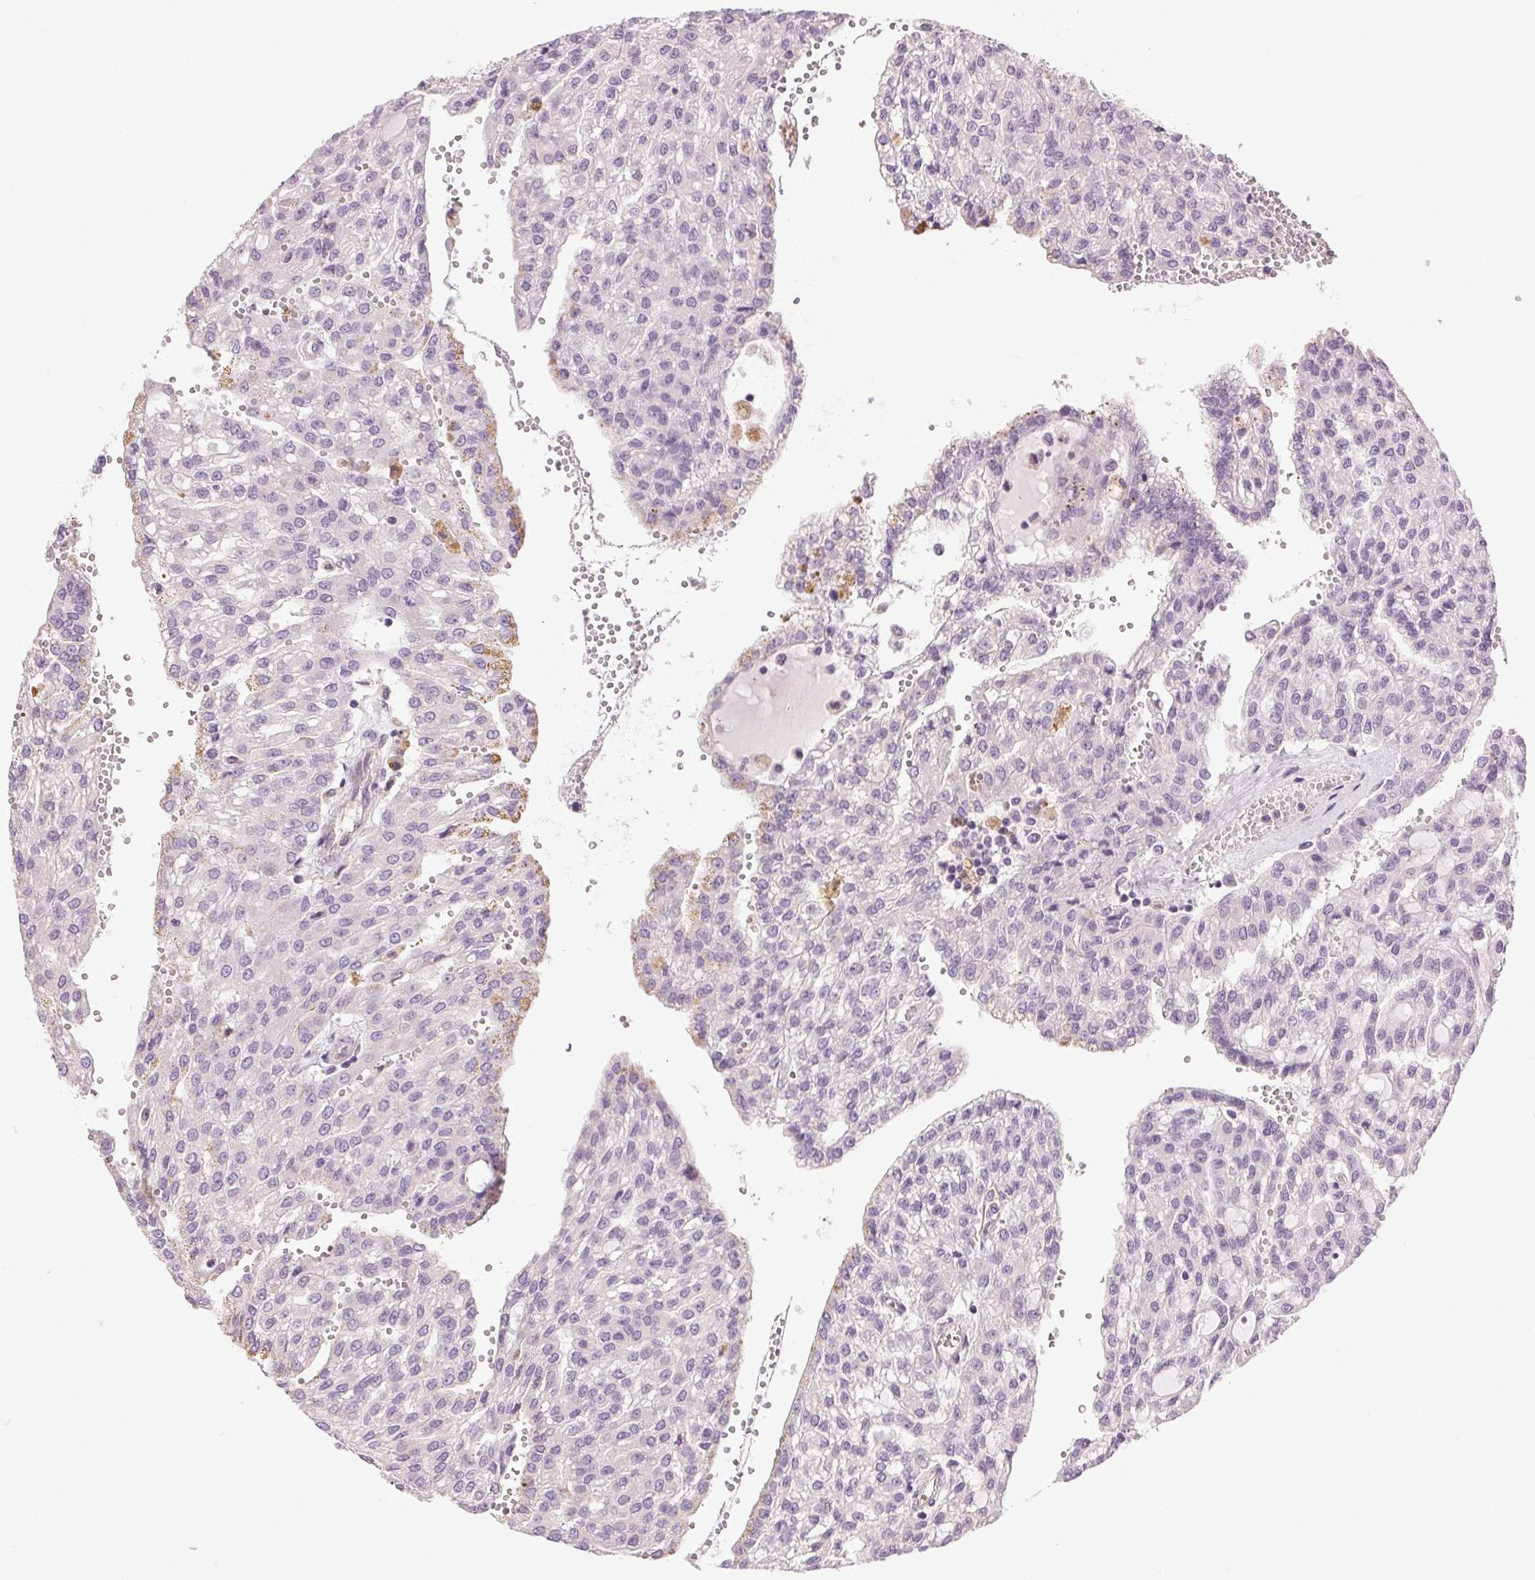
{"staining": {"intensity": "negative", "quantity": "none", "location": "none"}, "tissue": "renal cancer", "cell_type": "Tumor cells", "image_type": "cancer", "snomed": [{"axis": "morphology", "description": "Adenocarcinoma, NOS"}, {"axis": "topography", "description": "Kidney"}], "caption": "A high-resolution photomicrograph shows IHC staining of renal cancer (adenocarcinoma), which reveals no significant expression in tumor cells. Nuclei are stained in blue.", "gene": "GOLPH3", "patient": {"sex": "male", "age": 63}}